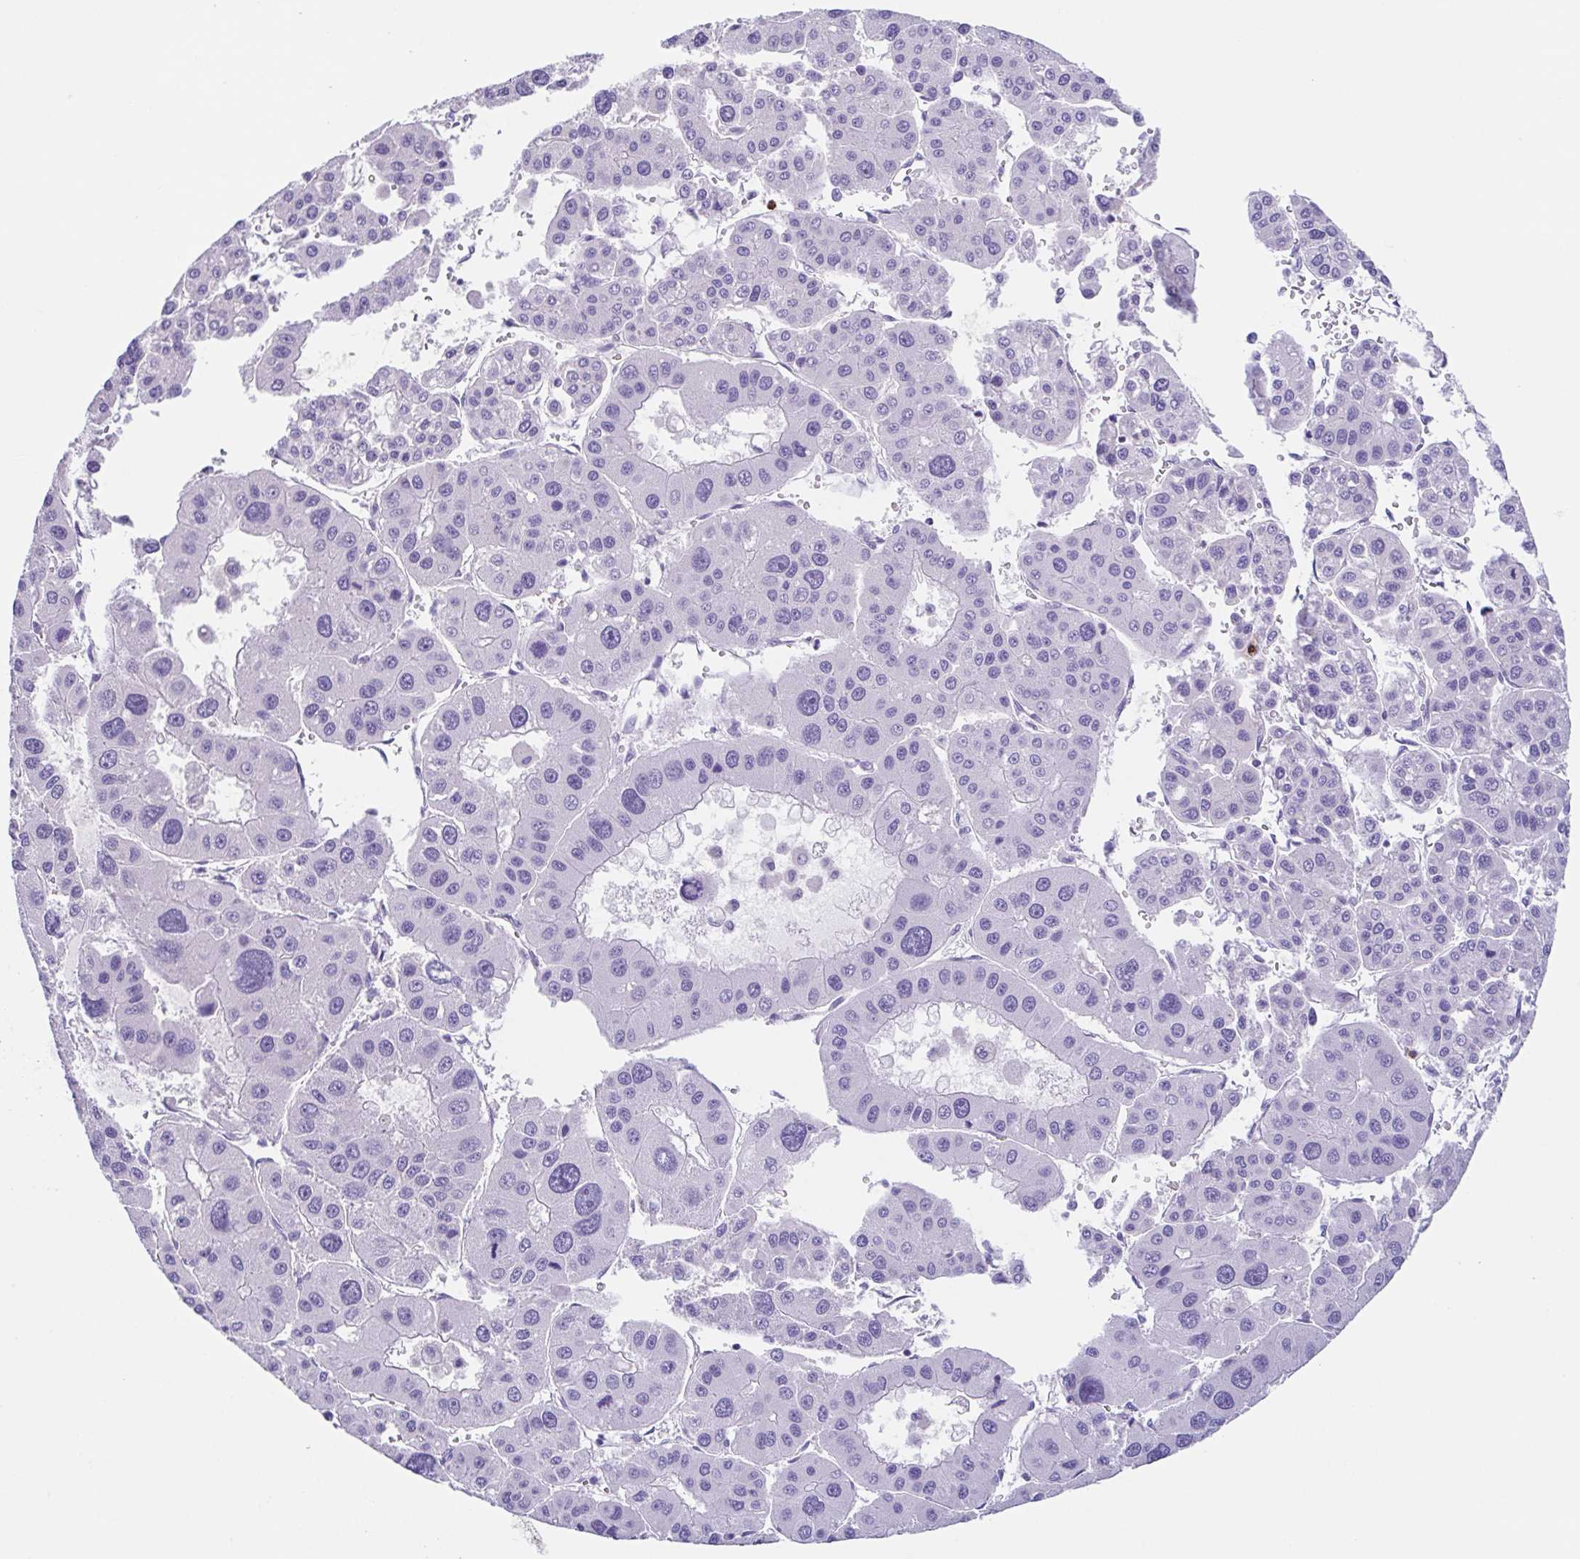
{"staining": {"intensity": "negative", "quantity": "none", "location": "none"}, "tissue": "liver cancer", "cell_type": "Tumor cells", "image_type": "cancer", "snomed": [{"axis": "morphology", "description": "Carcinoma, Hepatocellular, NOS"}, {"axis": "topography", "description": "Liver"}], "caption": "Liver cancer (hepatocellular carcinoma) stained for a protein using immunohistochemistry (IHC) exhibits no expression tumor cells.", "gene": "ARPP21", "patient": {"sex": "male", "age": 73}}